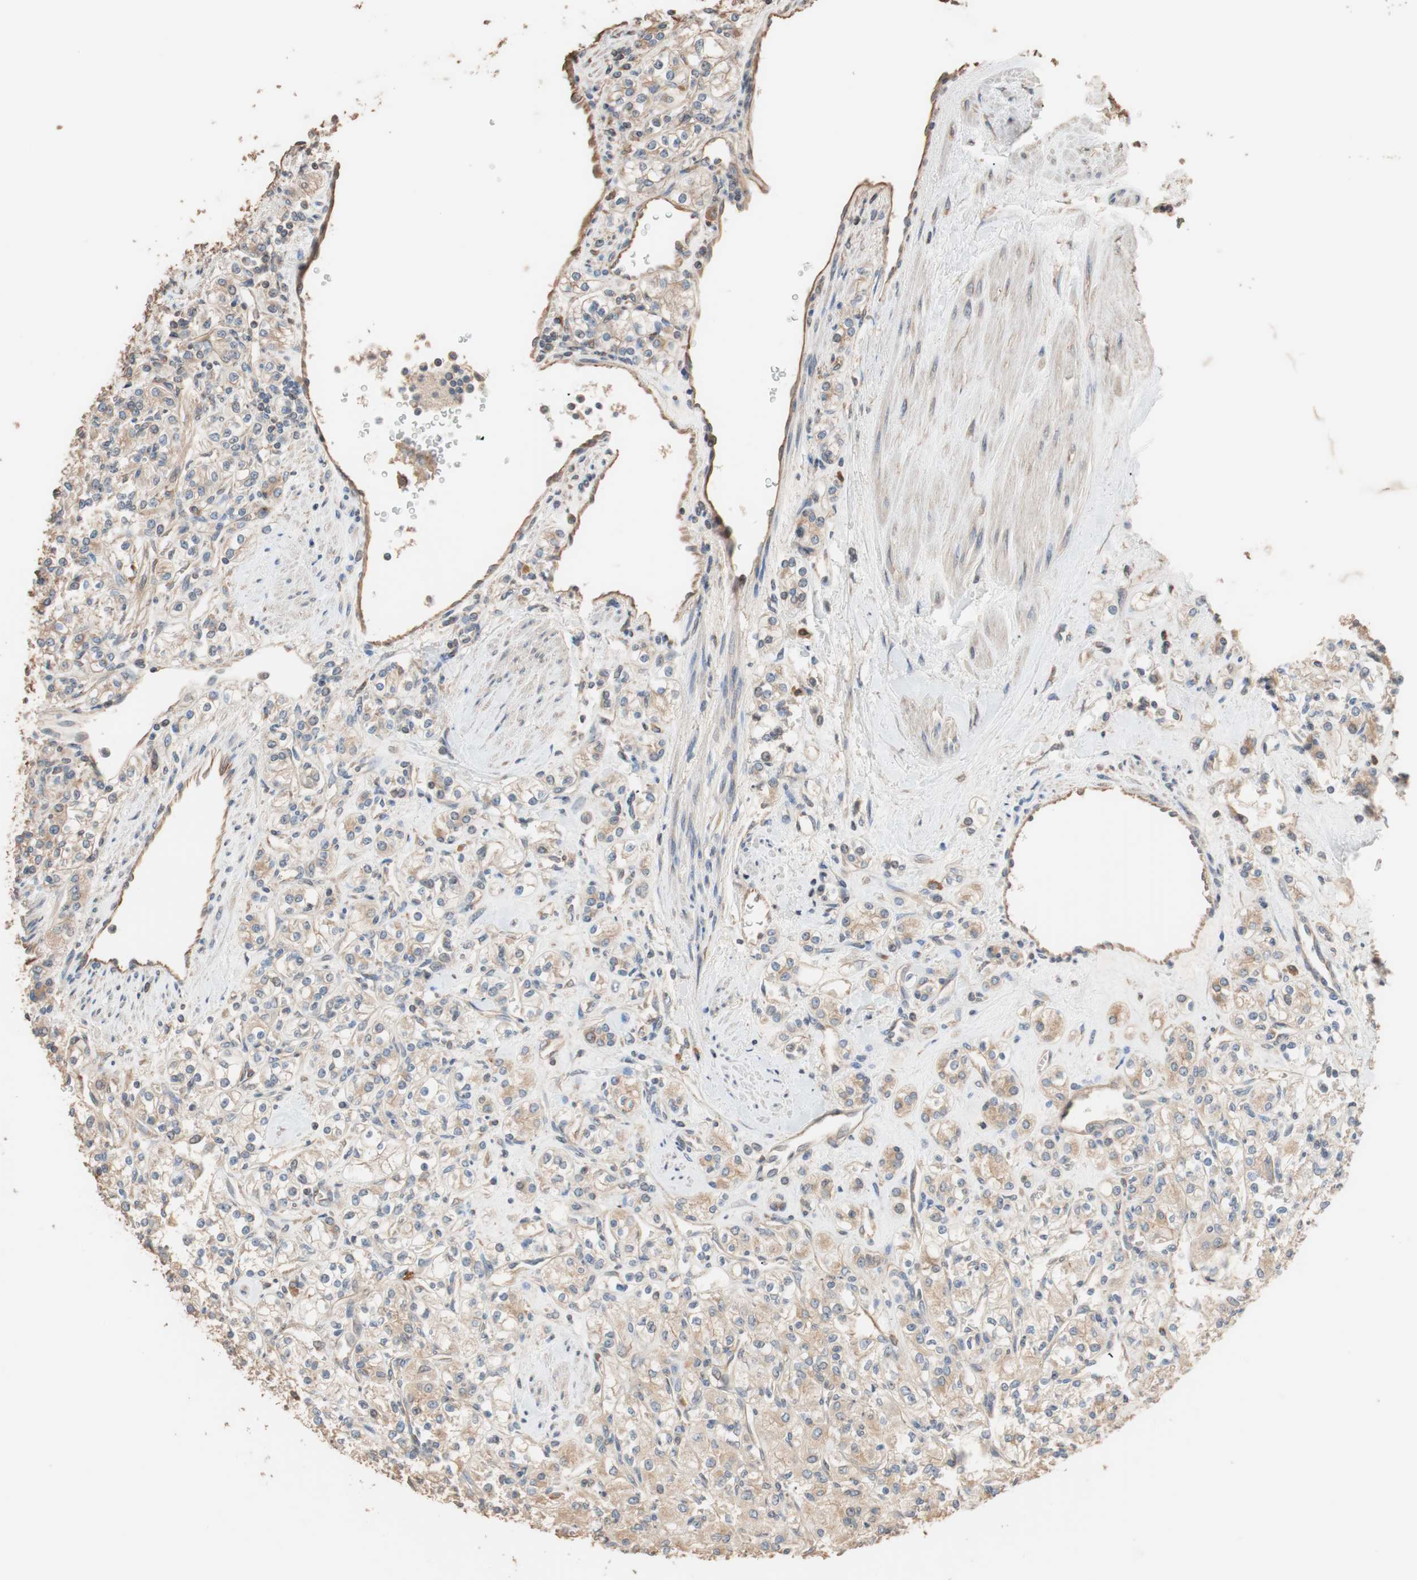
{"staining": {"intensity": "weak", "quantity": ">75%", "location": "cytoplasmic/membranous"}, "tissue": "renal cancer", "cell_type": "Tumor cells", "image_type": "cancer", "snomed": [{"axis": "morphology", "description": "Adenocarcinoma, NOS"}, {"axis": "topography", "description": "Kidney"}], "caption": "Renal cancer tissue reveals weak cytoplasmic/membranous staining in approximately >75% of tumor cells, visualized by immunohistochemistry. (Brightfield microscopy of DAB IHC at high magnification).", "gene": "TUBB", "patient": {"sex": "male", "age": 77}}